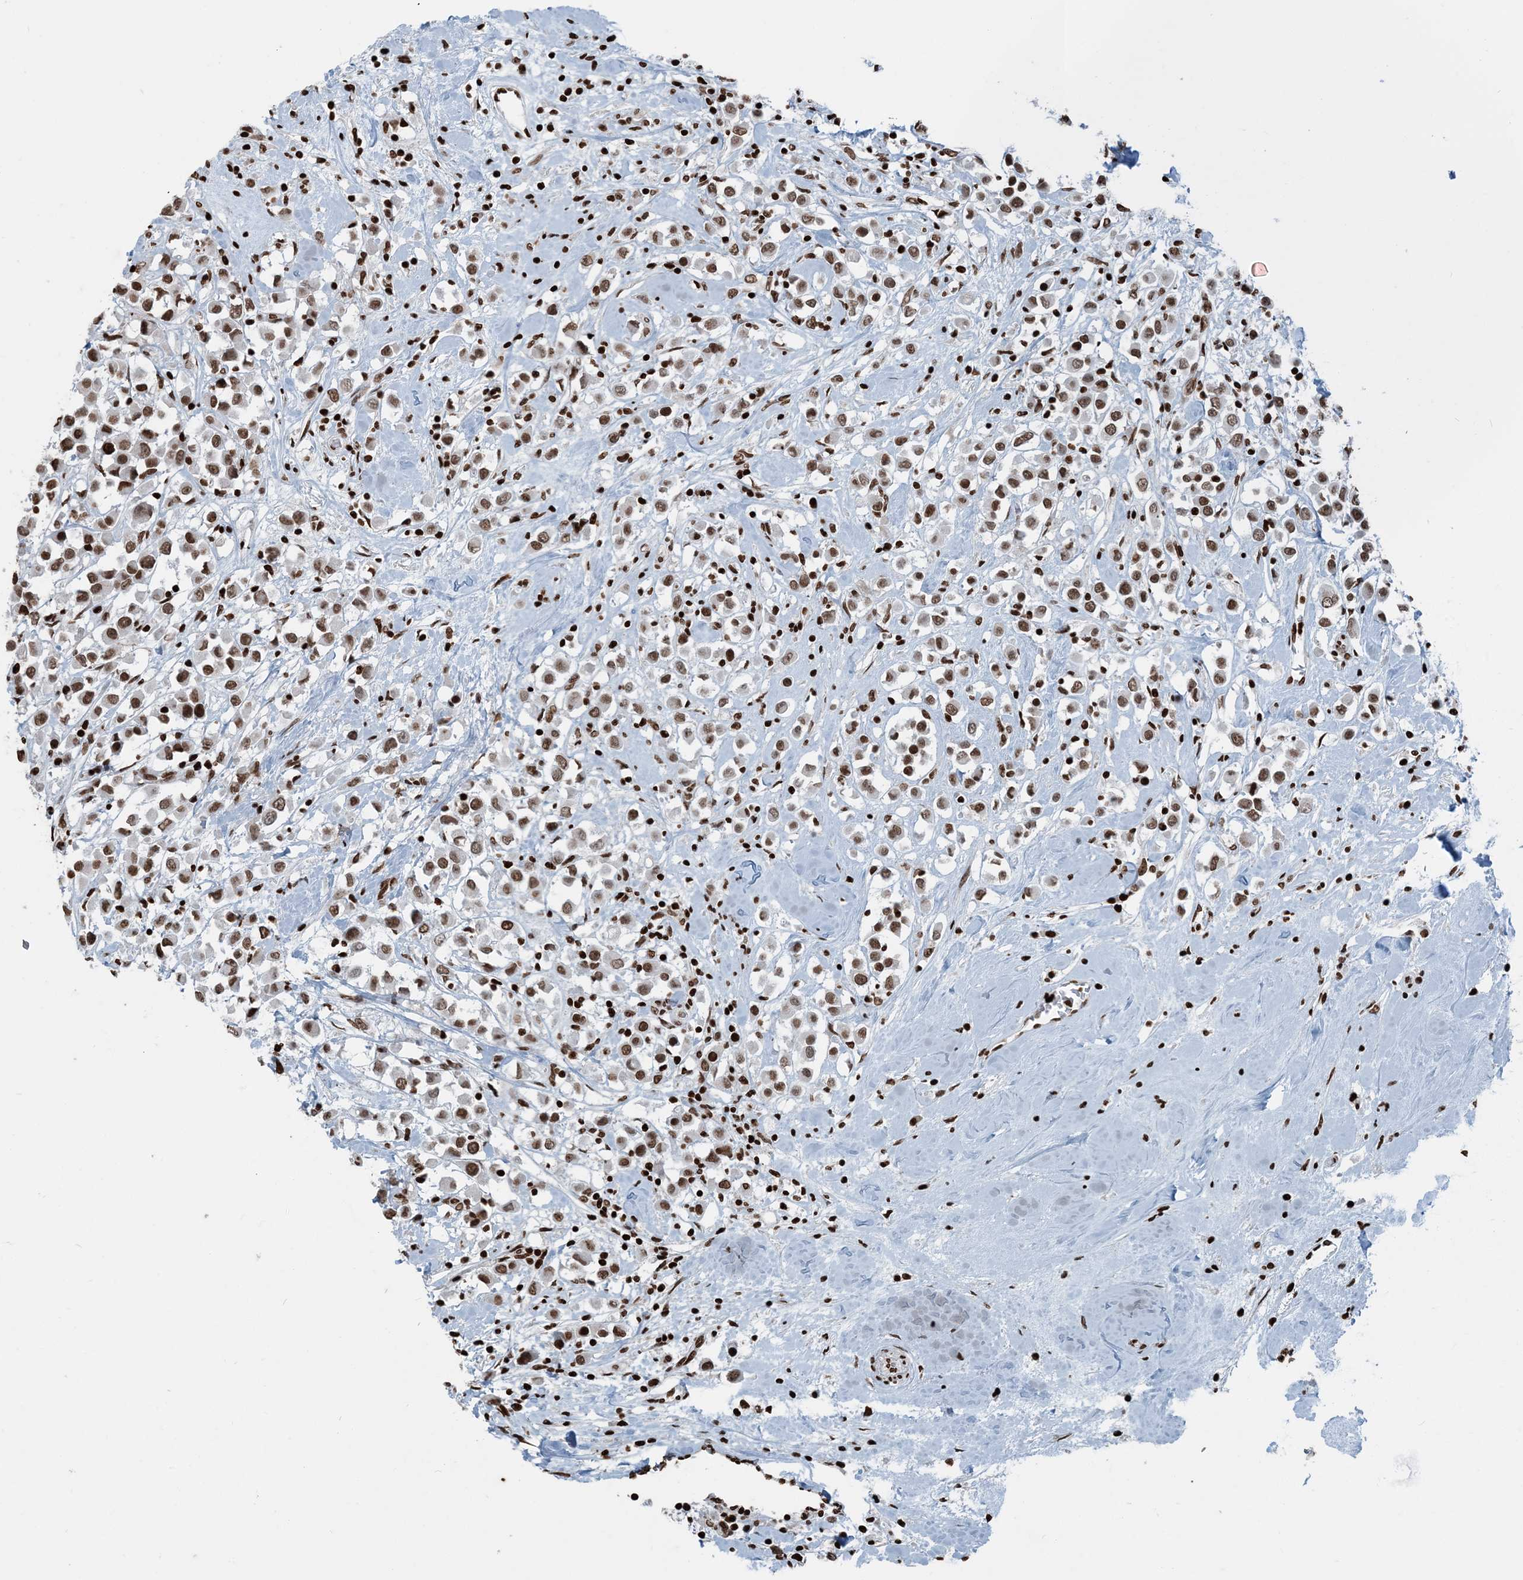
{"staining": {"intensity": "moderate", "quantity": ">75%", "location": "nuclear"}, "tissue": "breast cancer", "cell_type": "Tumor cells", "image_type": "cancer", "snomed": [{"axis": "morphology", "description": "Duct carcinoma"}, {"axis": "topography", "description": "Breast"}], "caption": "Approximately >75% of tumor cells in human breast cancer reveal moderate nuclear protein staining as visualized by brown immunohistochemical staining.", "gene": "H3-3B", "patient": {"sex": "female", "age": 61}}